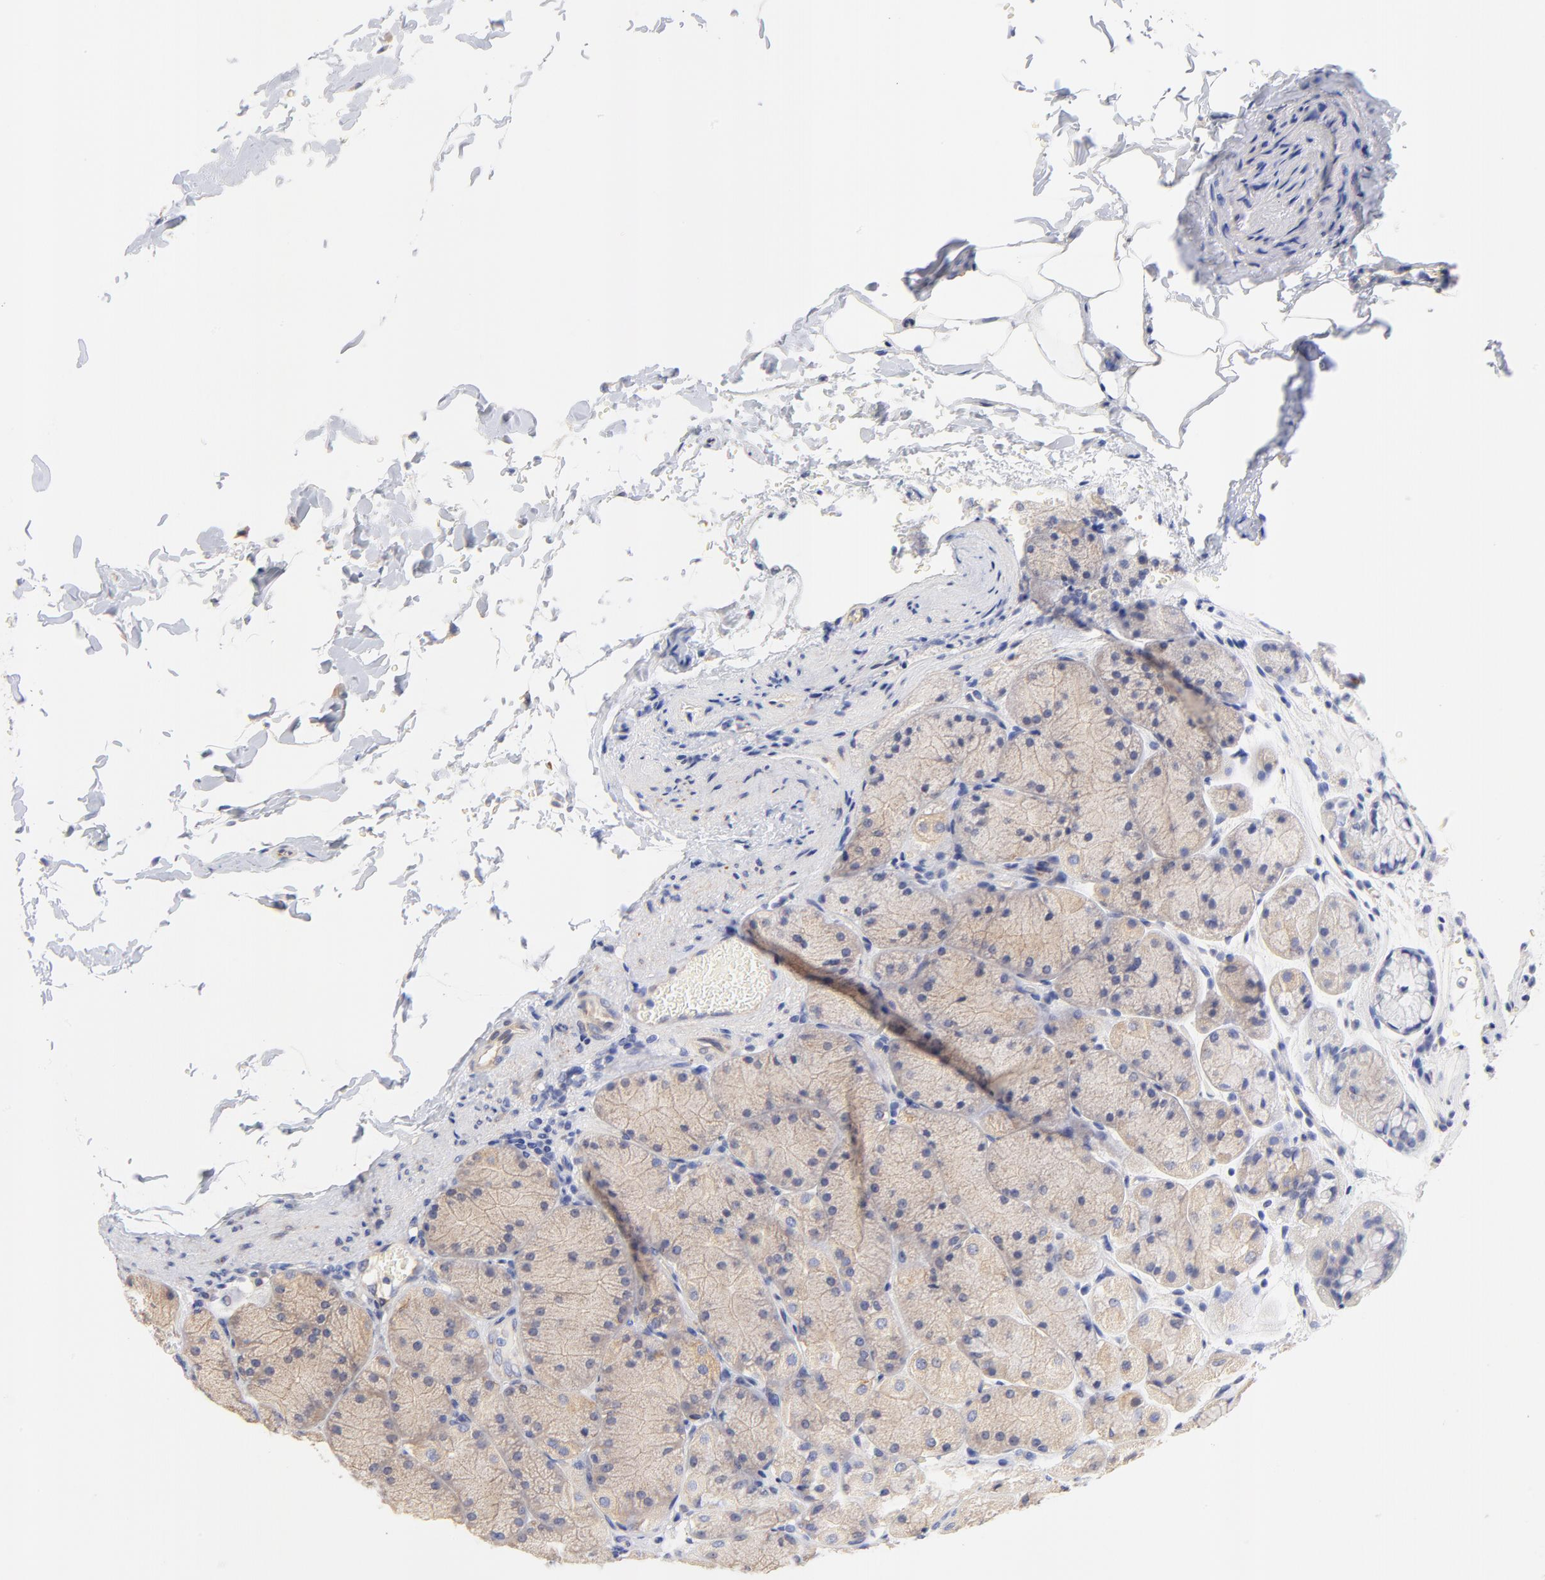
{"staining": {"intensity": "weak", "quantity": ">75%", "location": "cytoplasmic/membranous"}, "tissue": "stomach", "cell_type": "Glandular cells", "image_type": "normal", "snomed": [{"axis": "morphology", "description": "Normal tissue, NOS"}, {"axis": "topography", "description": "Stomach, upper"}], "caption": "The immunohistochemical stain labels weak cytoplasmic/membranous expression in glandular cells of unremarkable stomach.", "gene": "HS3ST1", "patient": {"sex": "female", "age": 56}}